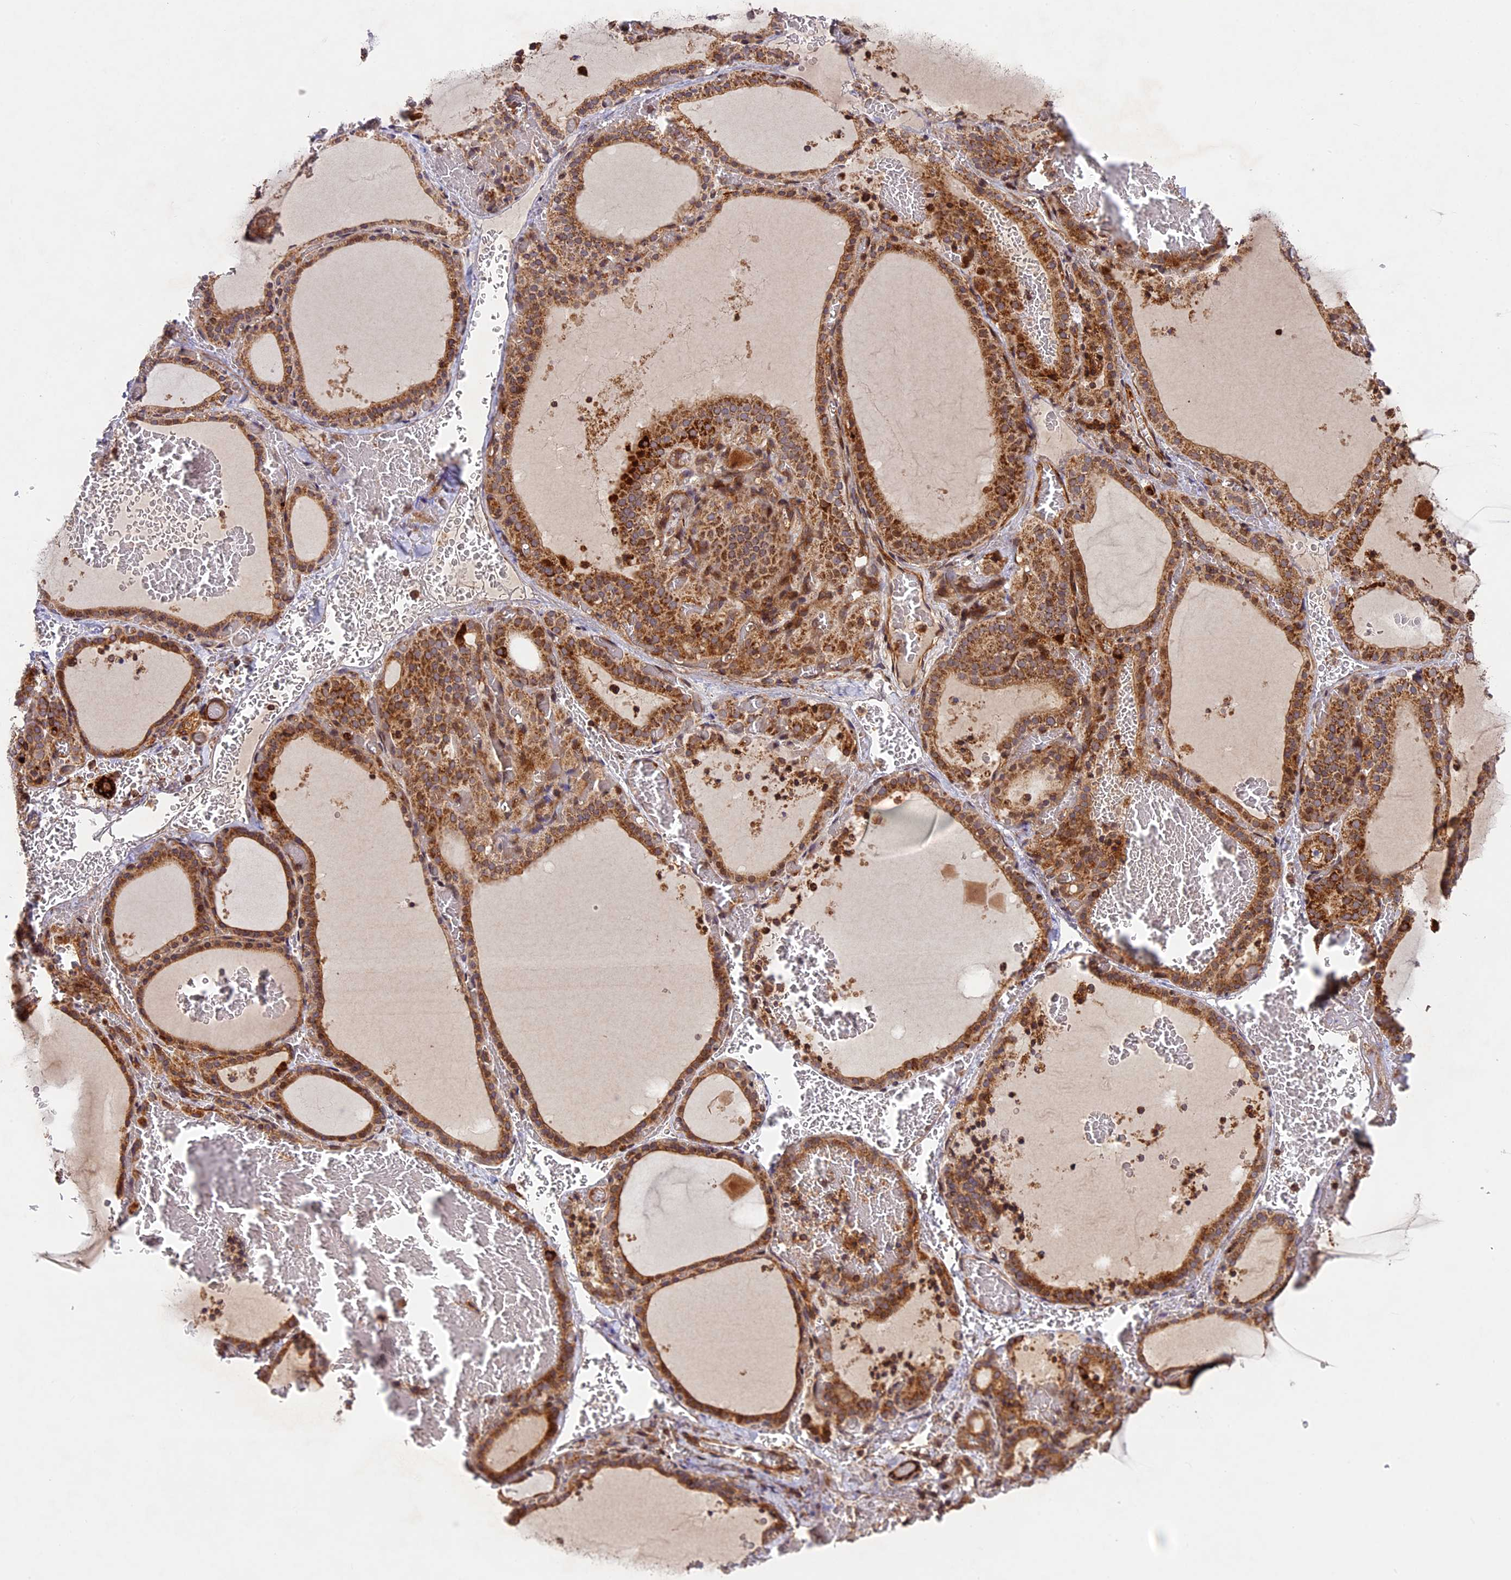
{"staining": {"intensity": "moderate", "quantity": ">75%", "location": "cytoplasmic/membranous"}, "tissue": "thyroid gland", "cell_type": "Glandular cells", "image_type": "normal", "snomed": [{"axis": "morphology", "description": "Normal tissue, NOS"}, {"axis": "topography", "description": "Thyroid gland"}], "caption": "Benign thyroid gland shows moderate cytoplasmic/membranous expression in approximately >75% of glandular cells (DAB (3,3'-diaminobenzidine) IHC, brown staining for protein, blue staining for nuclei)..", "gene": "DGKH", "patient": {"sex": "female", "age": 39}}